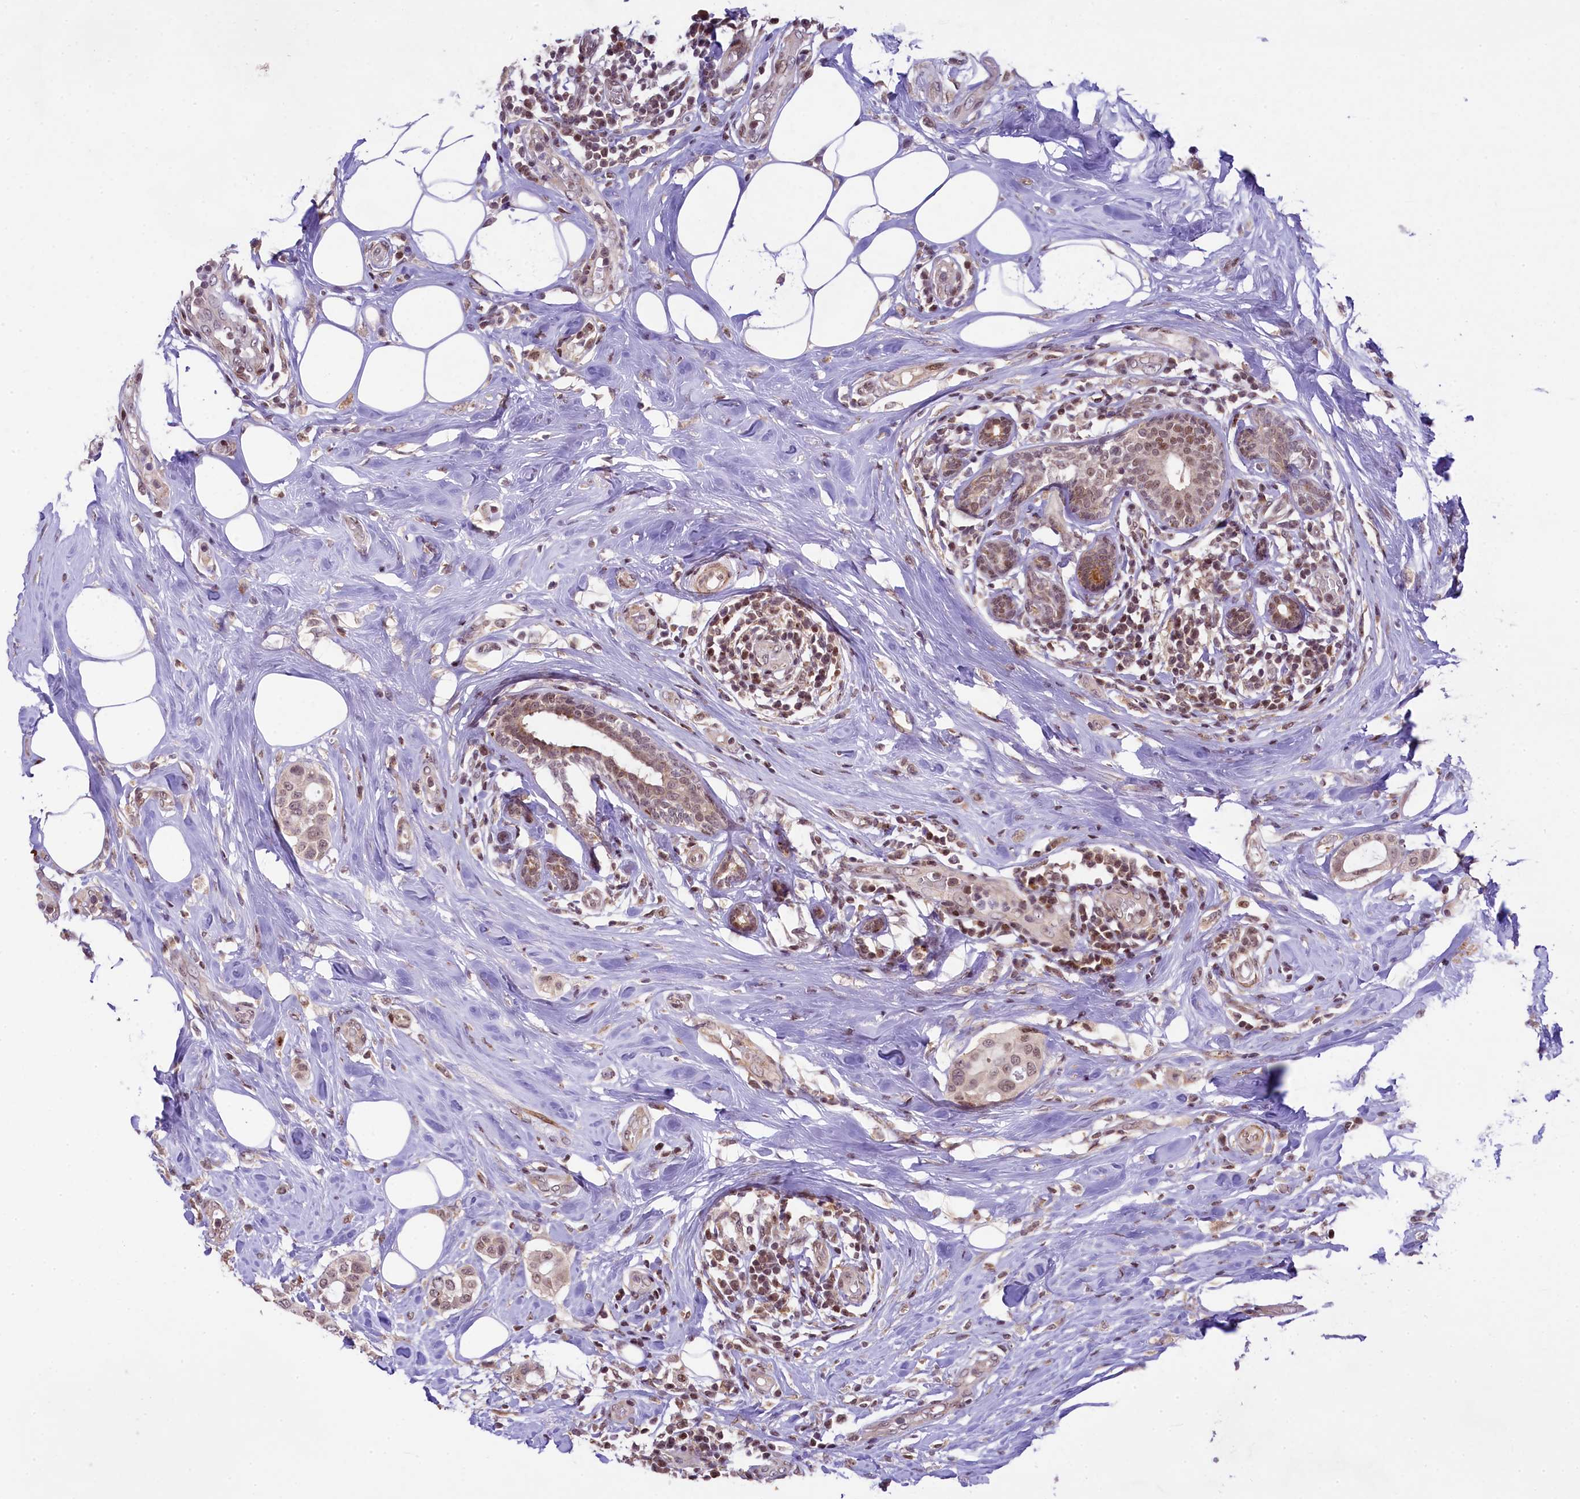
{"staining": {"intensity": "weak", "quantity": ">75%", "location": "nuclear"}, "tissue": "breast cancer", "cell_type": "Tumor cells", "image_type": "cancer", "snomed": [{"axis": "morphology", "description": "Lobular carcinoma"}, {"axis": "topography", "description": "Breast"}], "caption": "Protein staining of breast cancer (lobular carcinoma) tissue displays weak nuclear expression in approximately >75% of tumor cells.", "gene": "RBBP8", "patient": {"sex": "female", "age": 51}}